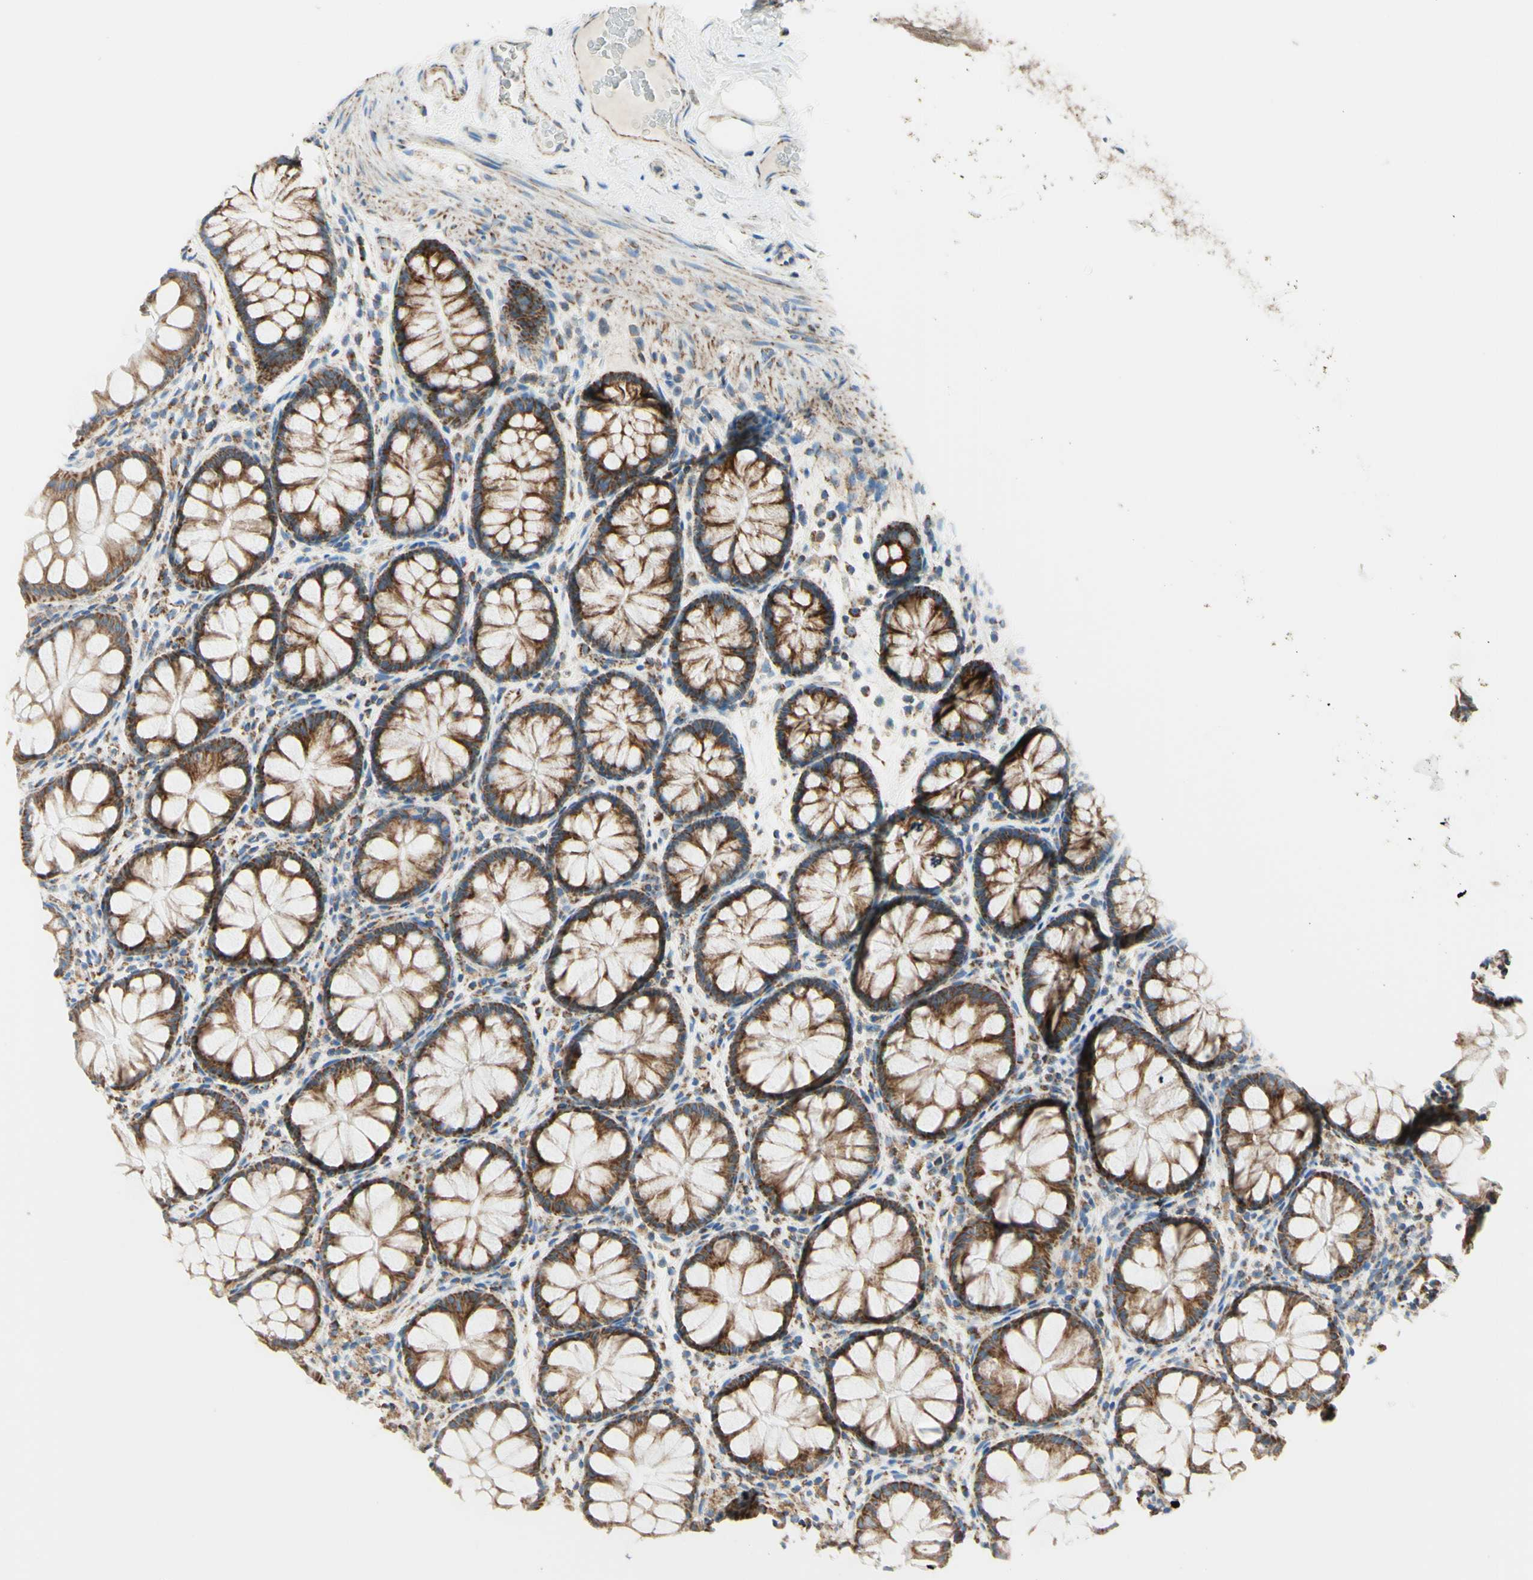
{"staining": {"intensity": "moderate", "quantity": ">75%", "location": "cytoplasmic/membranous"}, "tissue": "colon", "cell_type": "Endothelial cells", "image_type": "normal", "snomed": [{"axis": "morphology", "description": "Normal tissue, NOS"}, {"axis": "topography", "description": "Colon"}], "caption": "A photomicrograph showing moderate cytoplasmic/membranous staining in approximately >75% of endothelial cells in unremarkable colon, as visualized by brown immunohistochemical staining.", "gene": "ARMC10", "patient": {"sex": "female", "age": 55}}